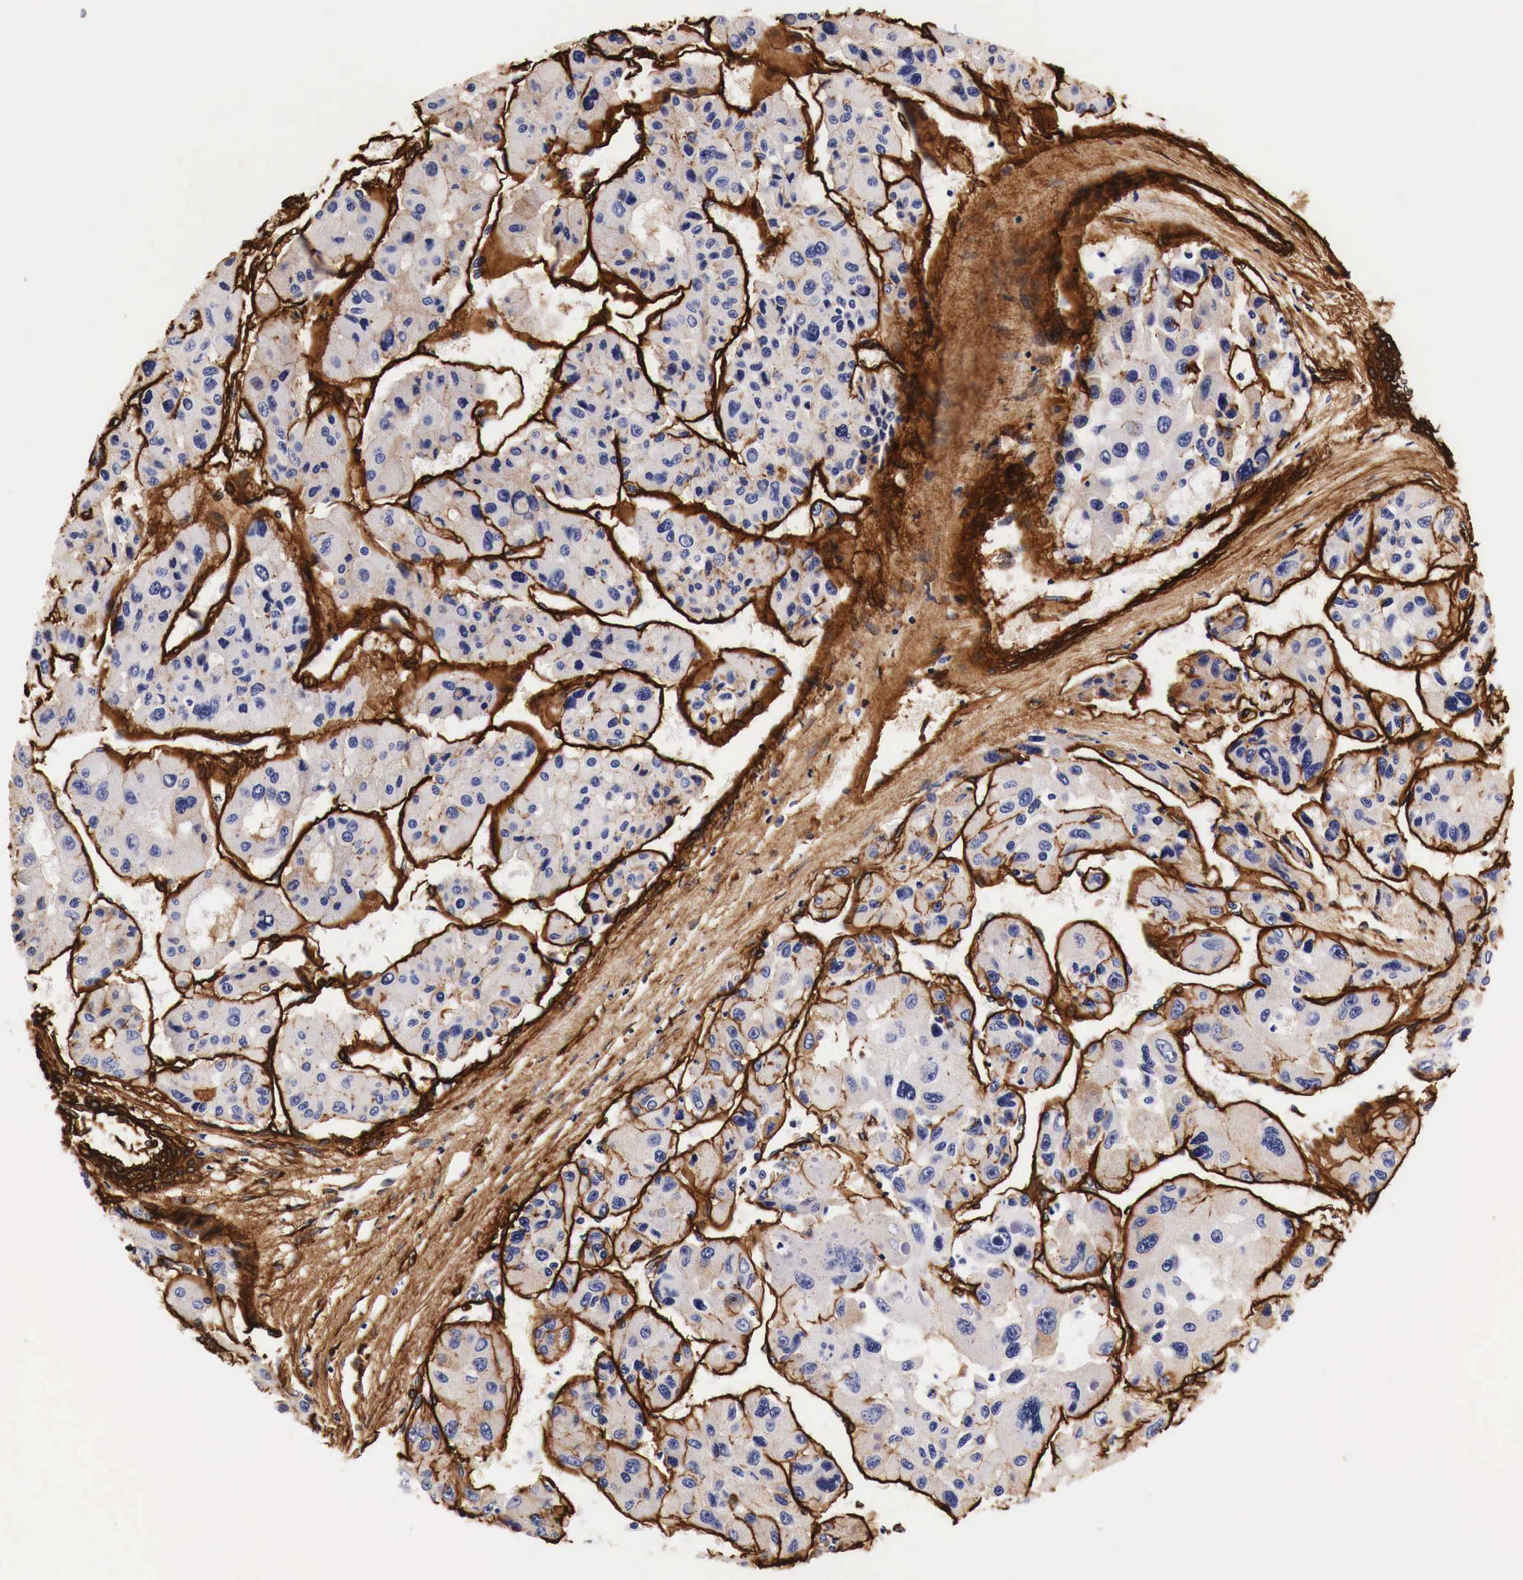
{"staining": {"intensity": "weak", "quantity": "<25%", "location": "cytoplasmic/membranous"}, "tissue": "liver cancer", "cell_type": "Tumor cells", "image_type": "cancer", "snomed": [{"axis": "morphology", "description": "Carcinoma, Hepatocellular, NOS"}, {"axis": "topography", "description": "Liver"}], "caption": "This is an IHC micrograph of human liver hepatocellular carcinoma. There is no staining in tumor cells.", "gene": "LAMB2", "patient": {"sex": "male", "age": 64}}